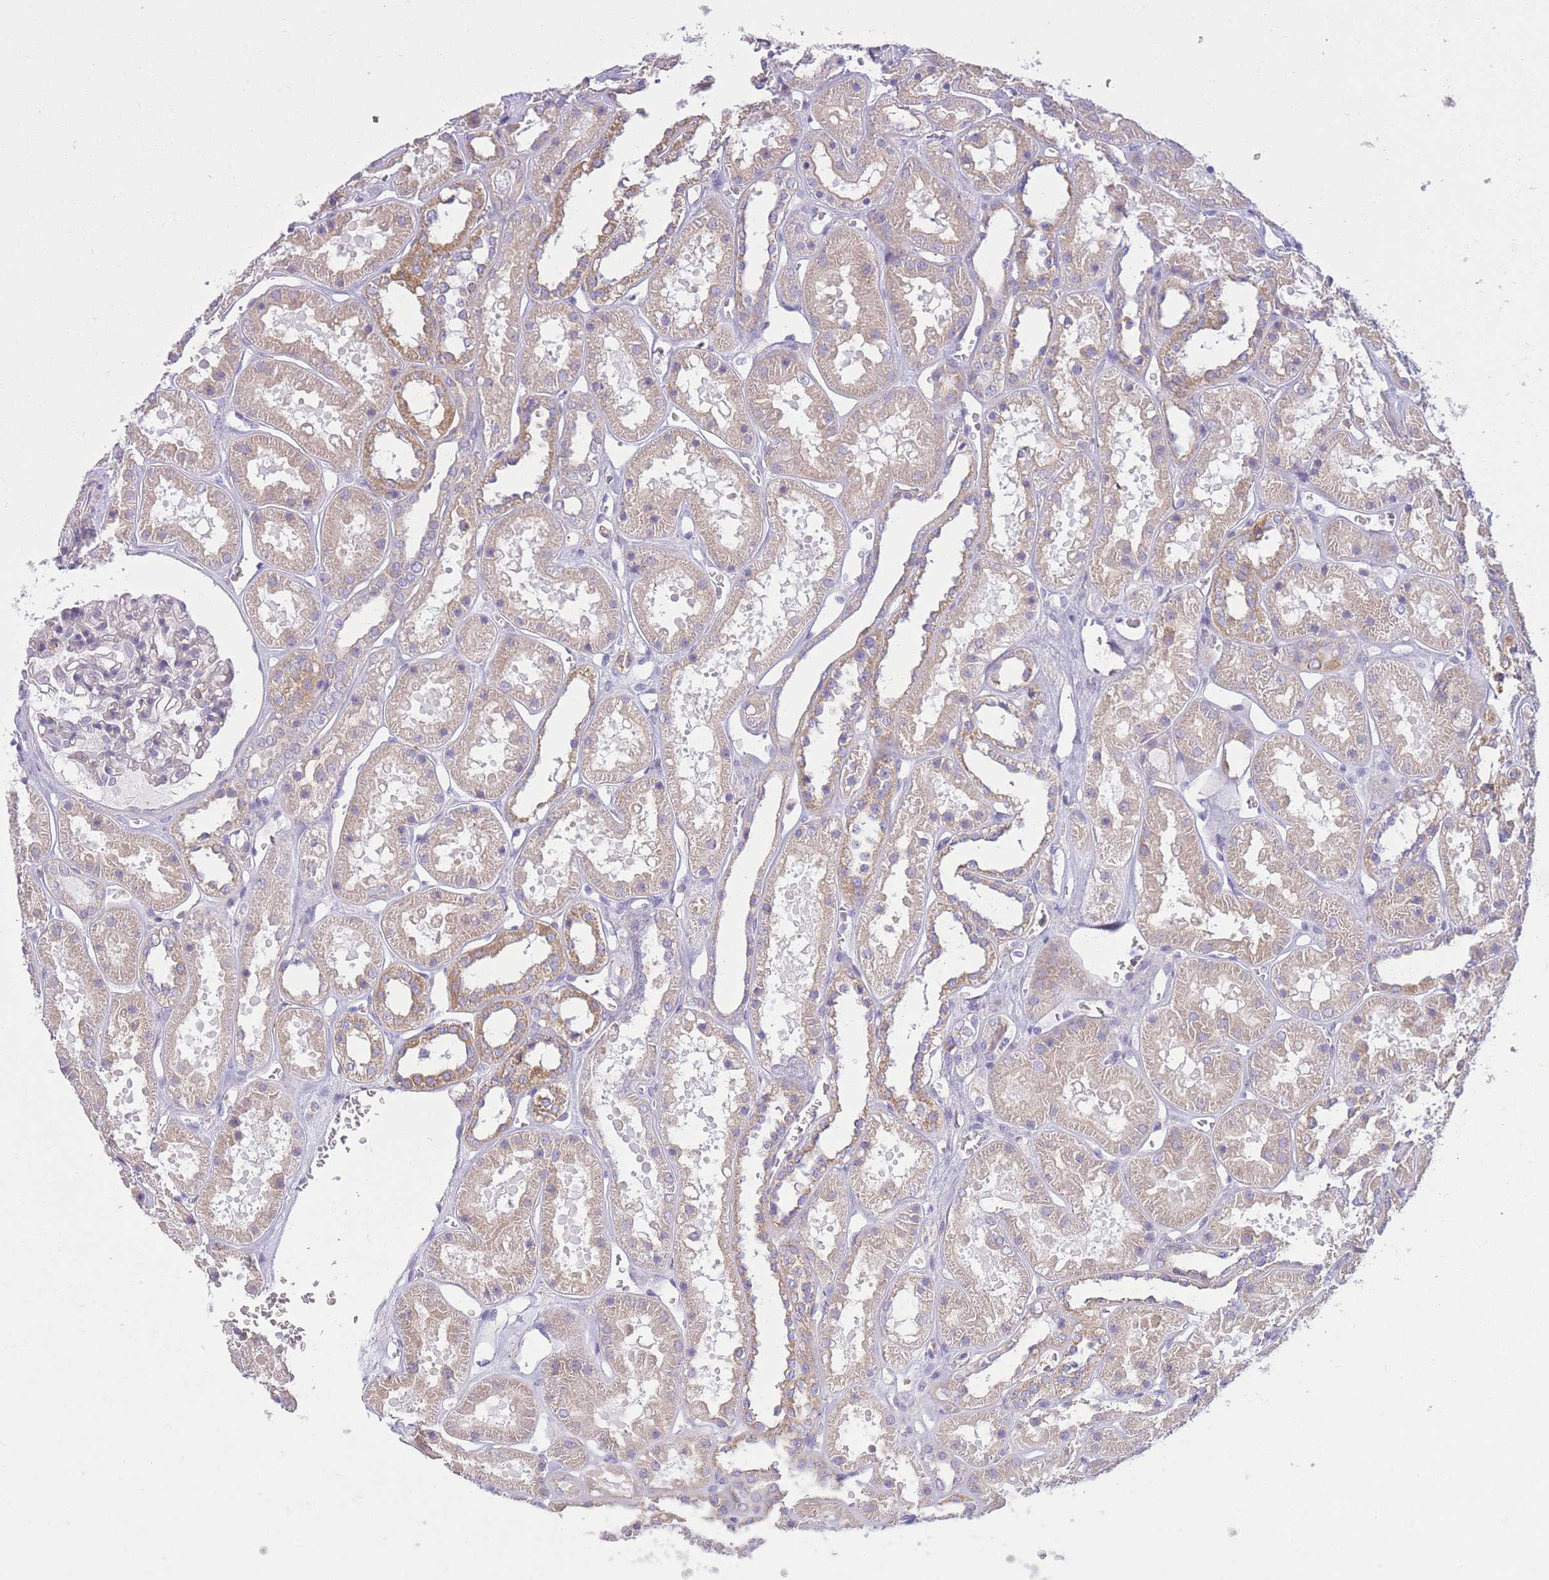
{"staining": {"intensity": "negative", "quantity": "none", "location": "none"}, "tissue": "kidney", "cell_type": "Cells in glomeruli", "image_type": "normal", "snomed": [{"axis": "morphology", "description": "Normal tissue, NOS"}, {"axis": "topography", "description": "Kidney"}], "caption": "Immunohistochemical staining of benign human kidney demonstrates no significant expression in cells in glomeruli.", "gene": "PDHA1", "patient": {"sex": "female", "age": 41}}